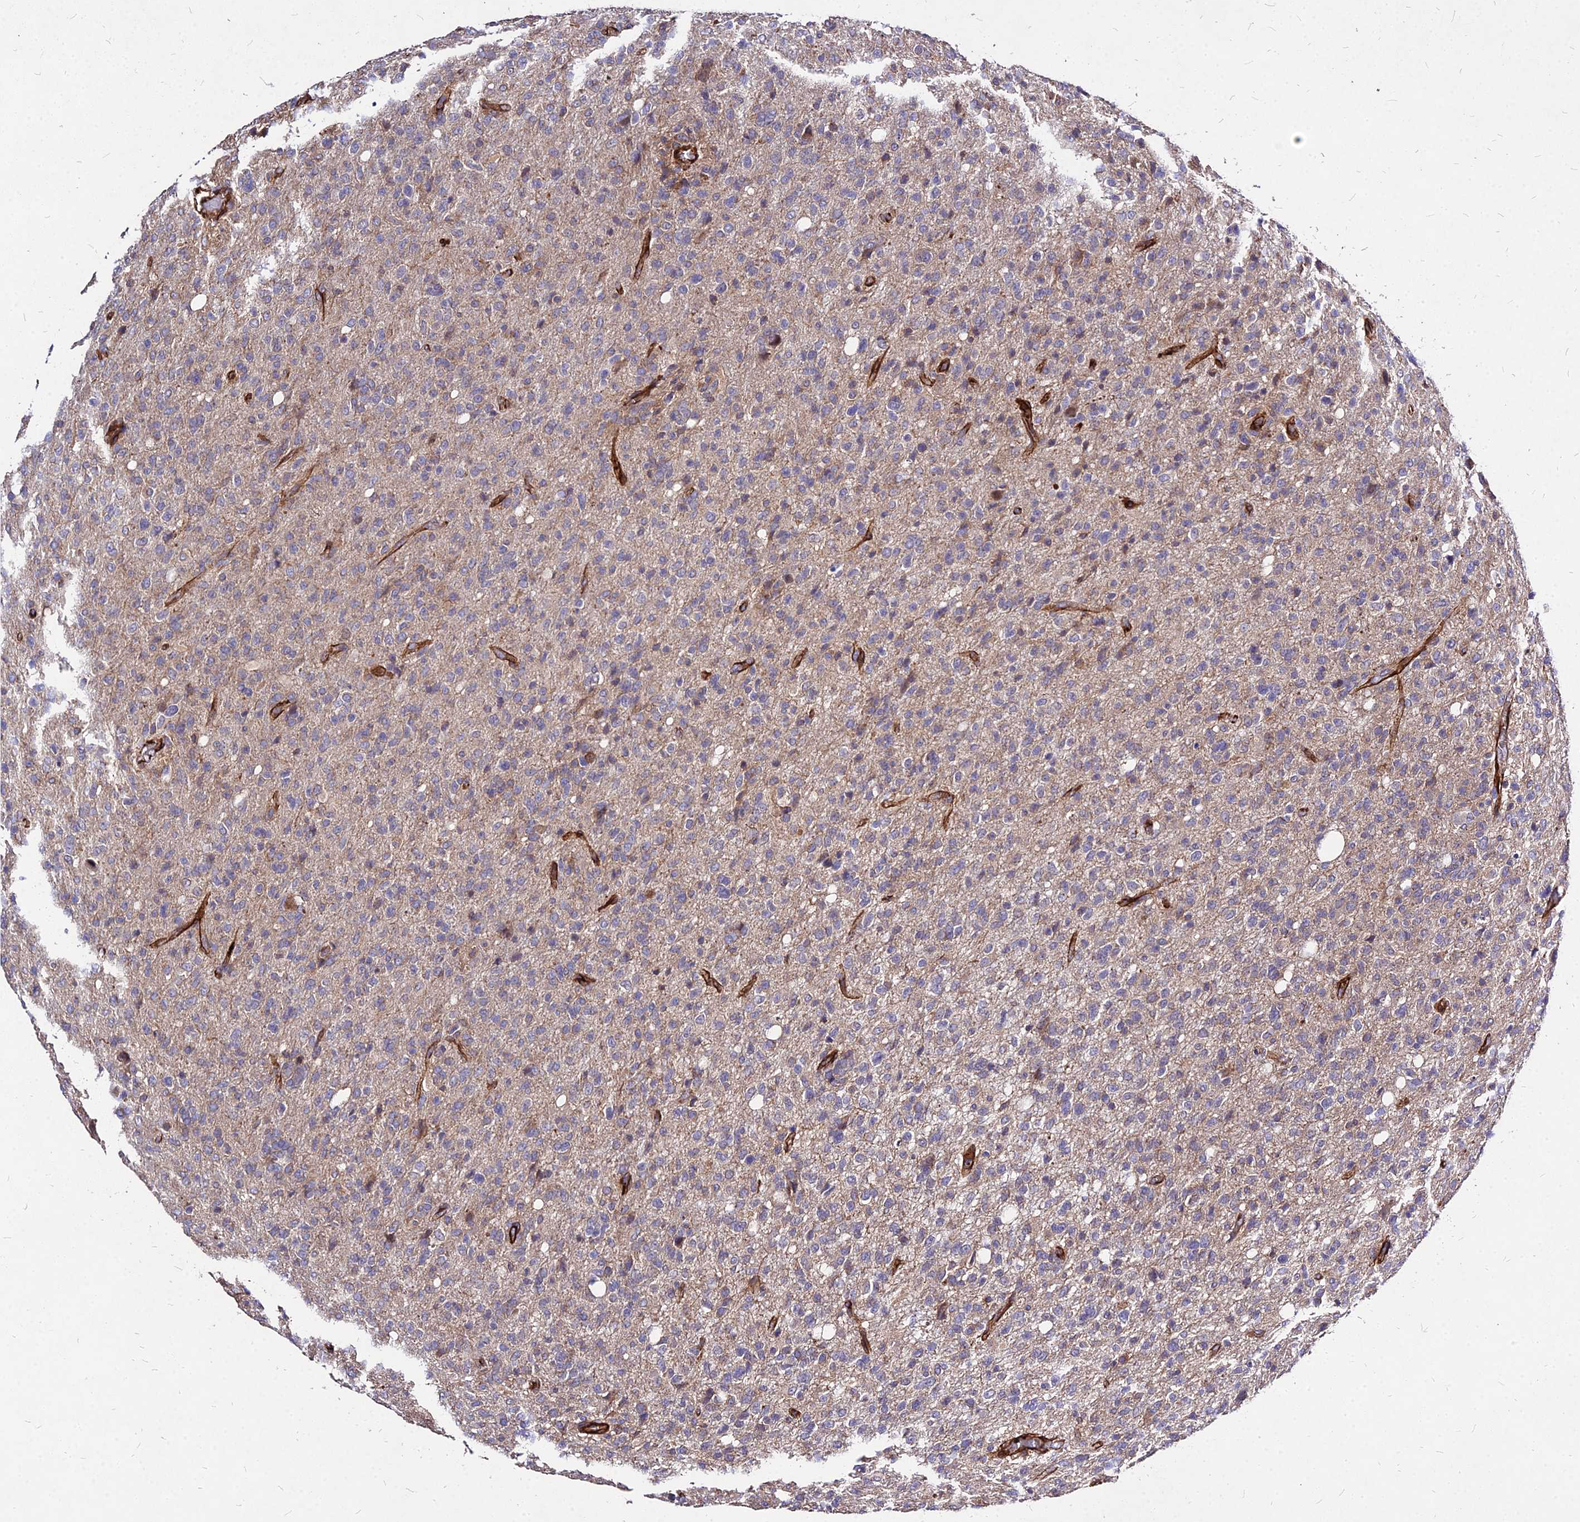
{"staining": {"intensity": "weak", "quantity": "<25%", "location": "cytoplasmic/membranous"}, "tissue": "glioma", "cell_type": "Tumor cells", "image_type": "cancer", "snomed": [{"axis": "morphology", "description": "Glioma, malignant, High grade"}, {"axis": "topography", "description": "Brain"}], "caption": "Malignant glioma (high-grade) was stained to show a protein in brown. There is no significant expression in tumor cells.", "gene": "EFCC1", "patient": {"sex": "female", "age": 57}}